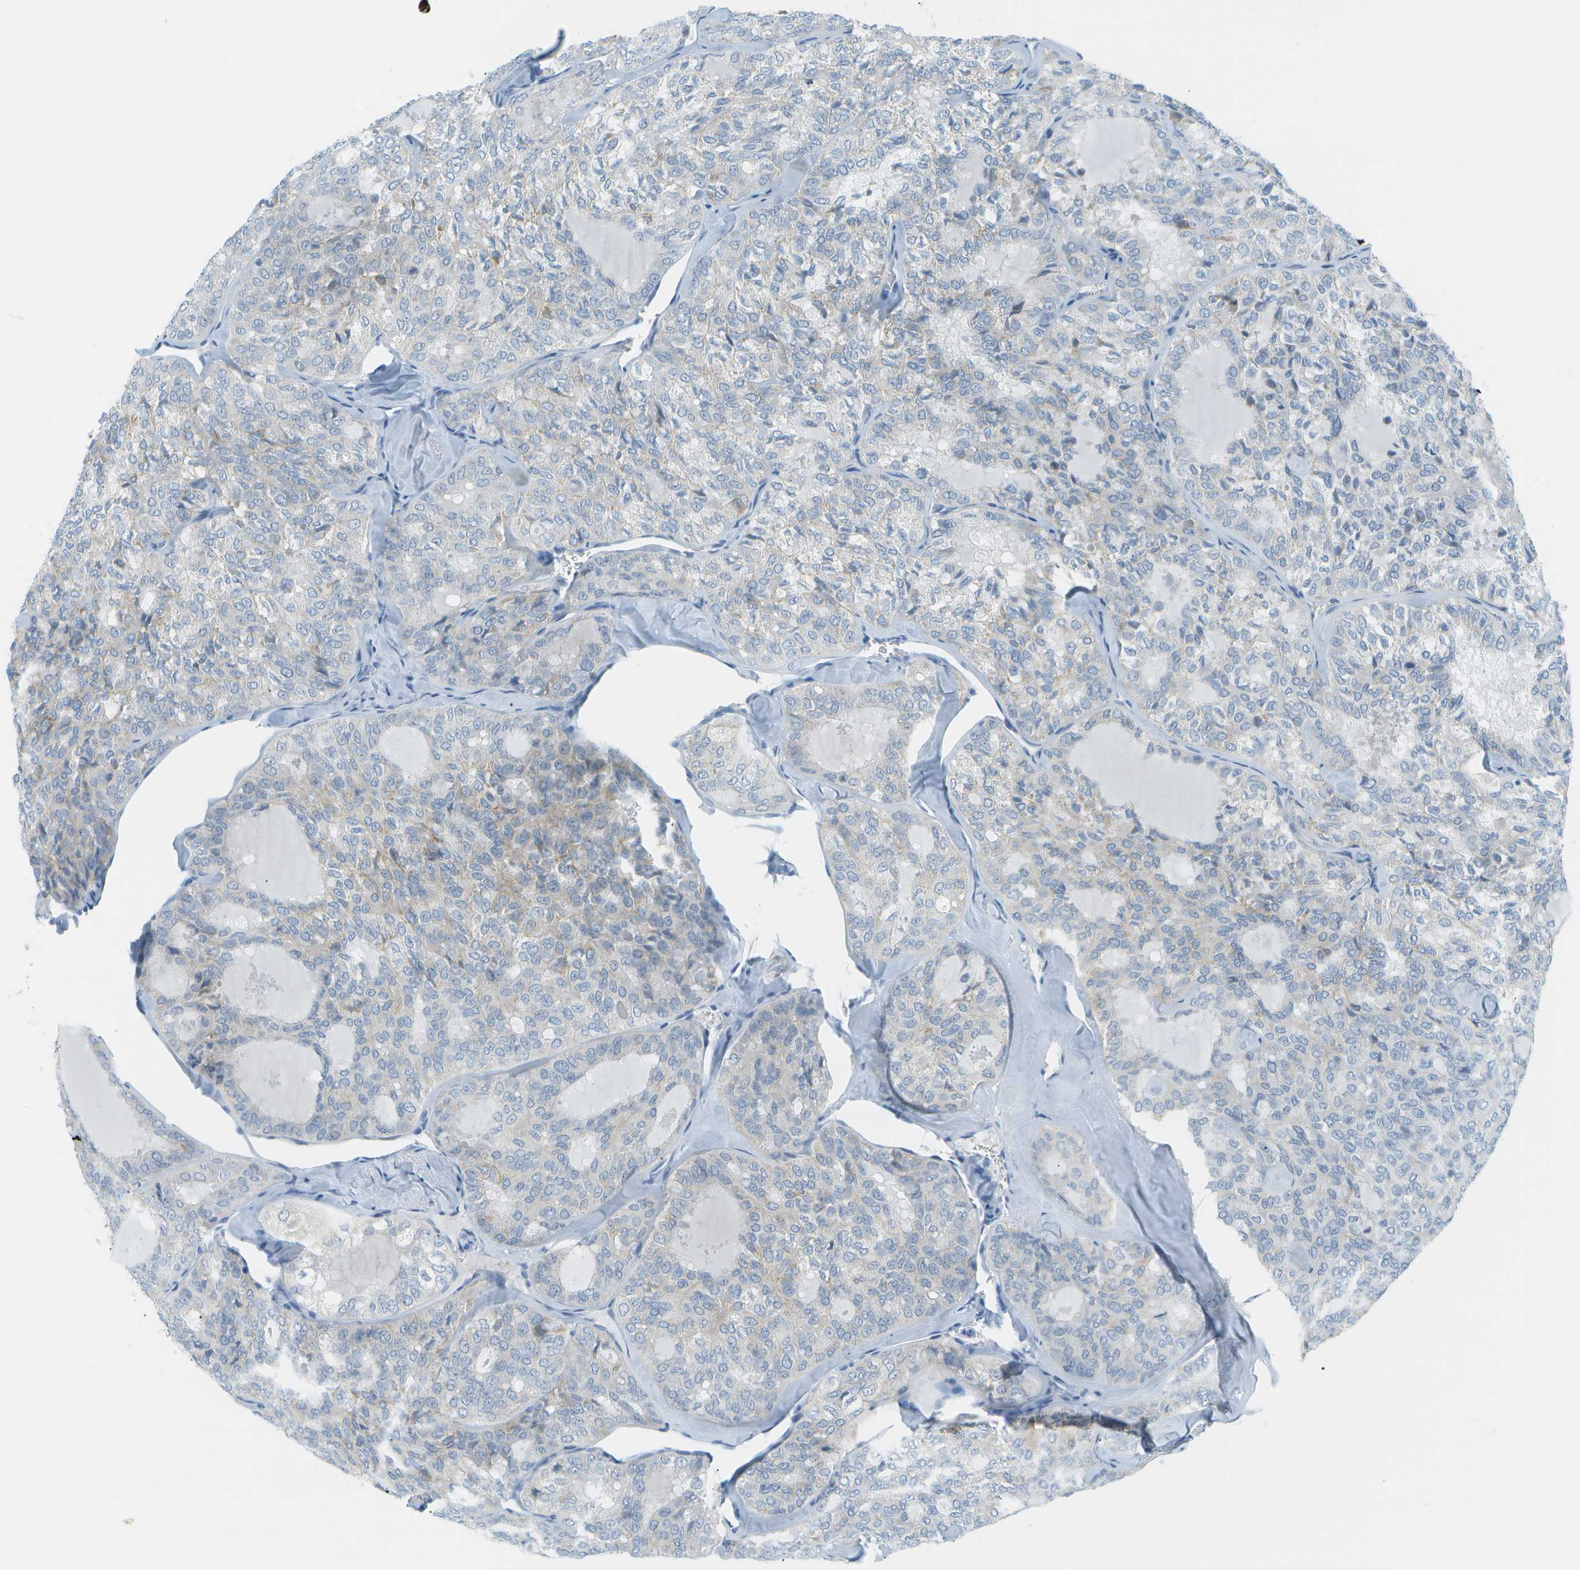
{"staining": {"intensity": "weak", "quantity": "<25%", "location": "cytoplasmic/membranous"}, "tissue": "thyroid cancer", "cell_type": "Tumor cells", "image_type": "cancer", "snomed": [{"axis": "morphology", "description": "Follicular adenoma carcinoma, NOS"}, {"axis": "topography", "description": "Thyroid gland"}], "caption": "Thyroid cancer stained for a protein using immunohistochemistry shows no expression tumor cells.", "gene": "SMYD5", "patient": {"sex": "male", "age": 75}}